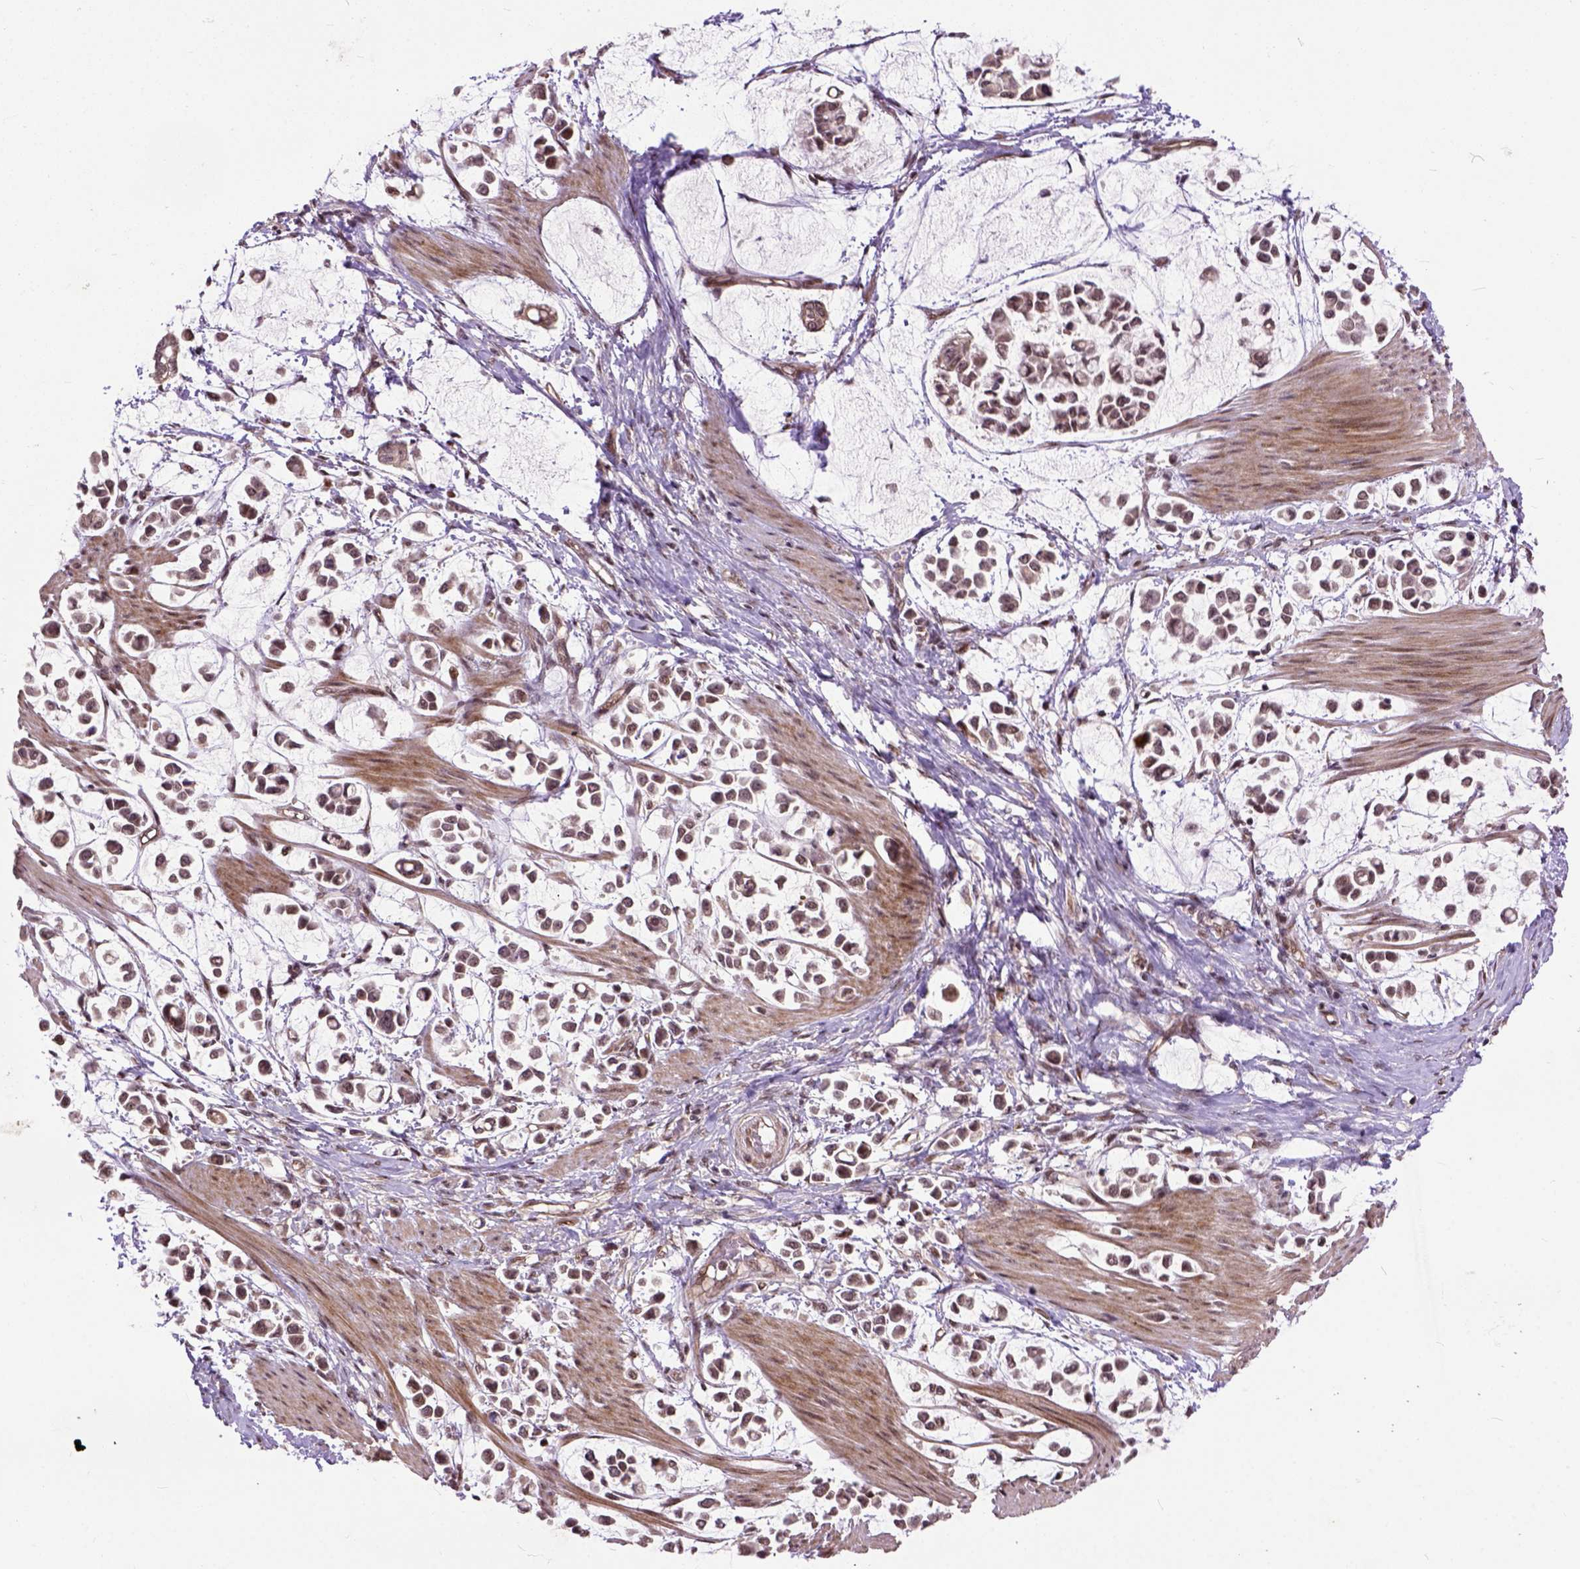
{"staining": {"intensity": "weak", "quantity": "25%-75%", "location": "nuclear"}, "tissue": "stomach cancer", "cell_type": "Tumor cells", "image_type": "cancer", "snomed": [{"axis": "morphology", "description": "Adenocarcinoma, NOS"}, {"axis": "topography", "description": "Stomach"}], "caption": "Stomach adenocarcinoma tissue displays weak nuclear expression in about 25%-75% of tumor cells, visualized by immunohistochemistry. Using DAB (3,3'-diaminobenzidine) (brown) and hematoxylin (blue) stains, captured at high magnification using brightfield microscopy.", "gene": "ZNF630", "patient": {"sex": "male", "age": 82}}